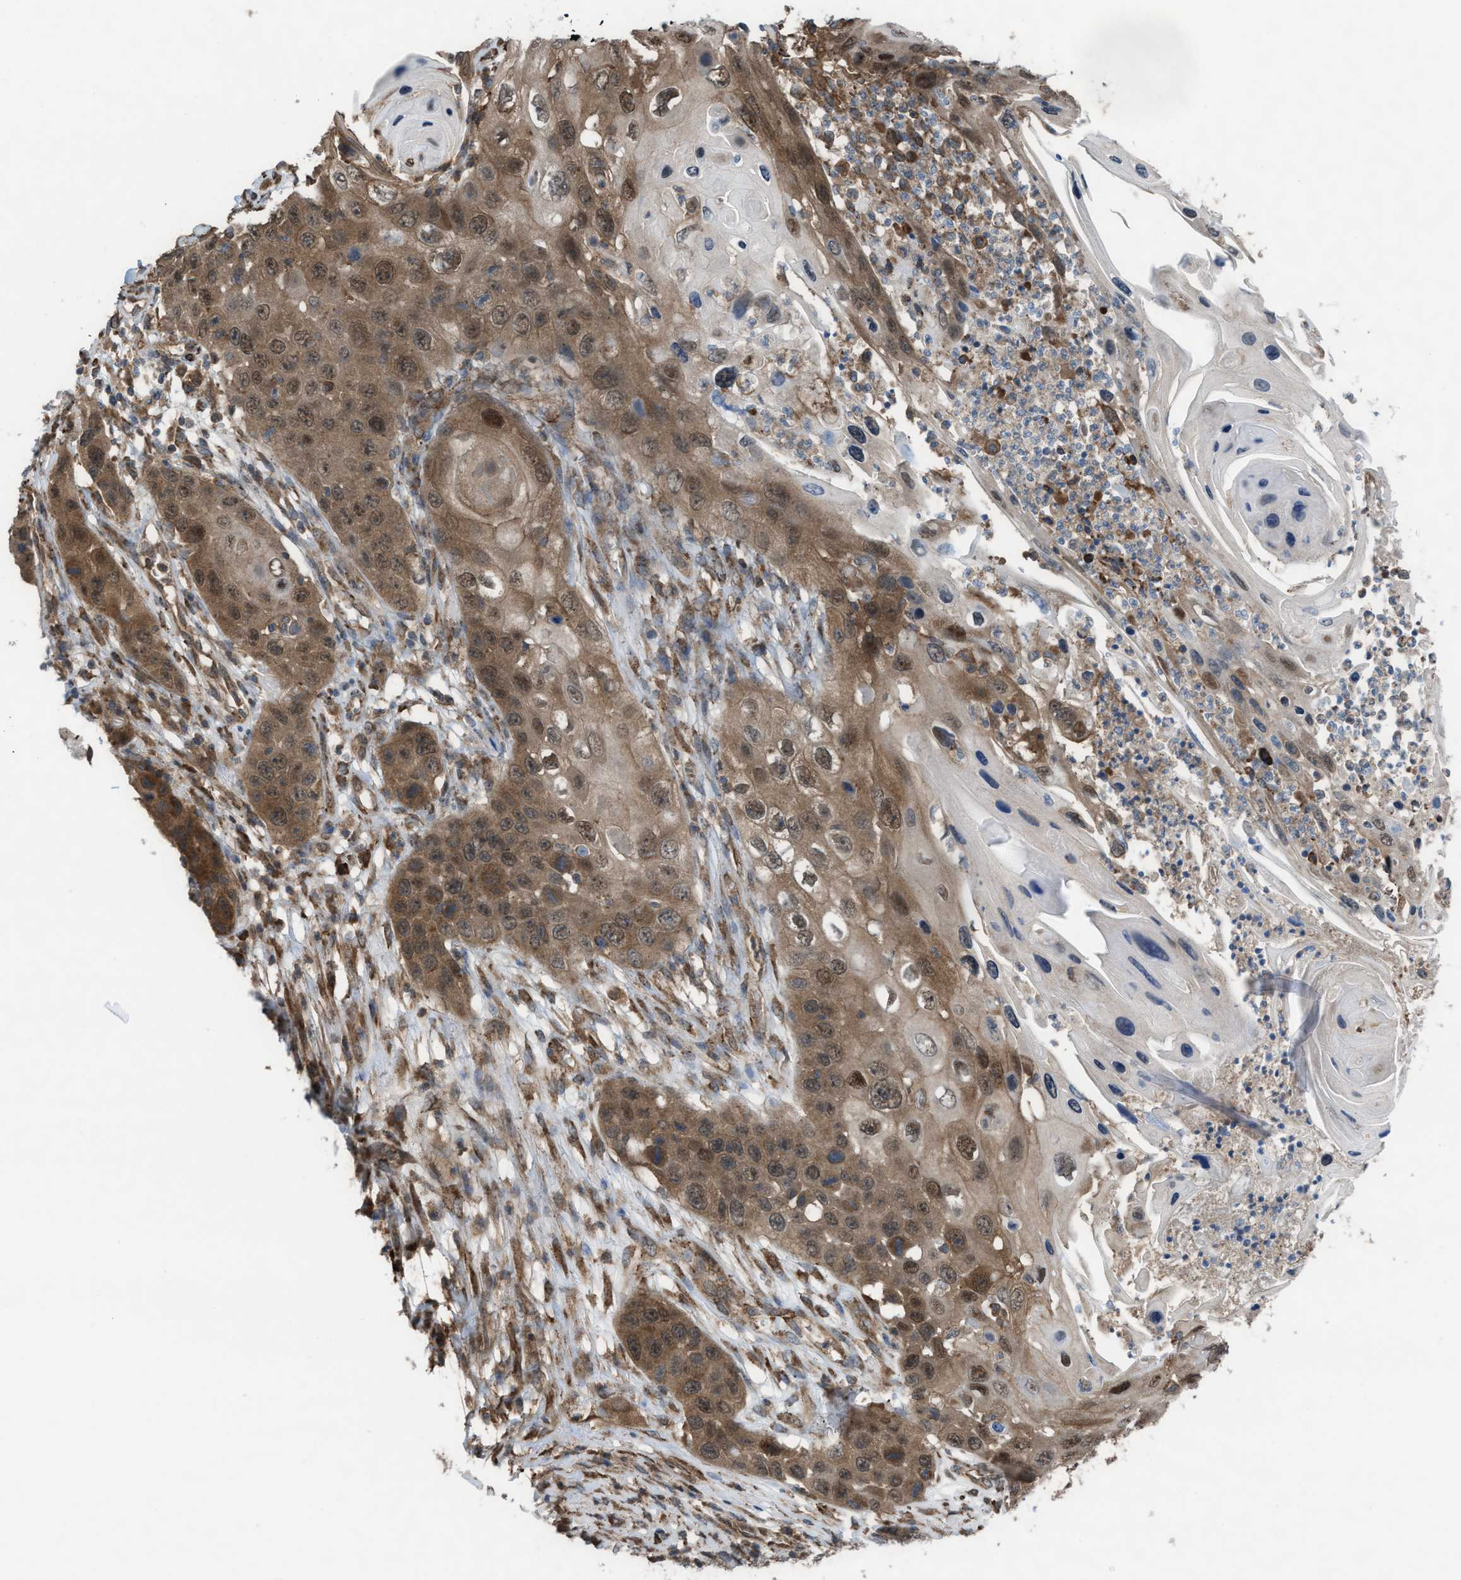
{"staining": {"intensity": "moderate", "quantity": ">75%", "location": "cytoplasmic/membranous,nuclear"}, "tissue": "skin cancer", "cell_type": "Tumor cells", "image_type": "cancer", "snomed": [{"axis": "morphology", "description": "Squamous cell carcinoma, NOS"}, {"axis": "topography", "description": "Skin"}], "caption": "Human skin squamous cell carcinoma stained for a protein (brown) demonstrates moderate cytoplasmic/membranous and nuclear positive positivity in about >75% of tumor cells.", "gene": "PLAA", "patient": {"sex": "male", "age": 55}}